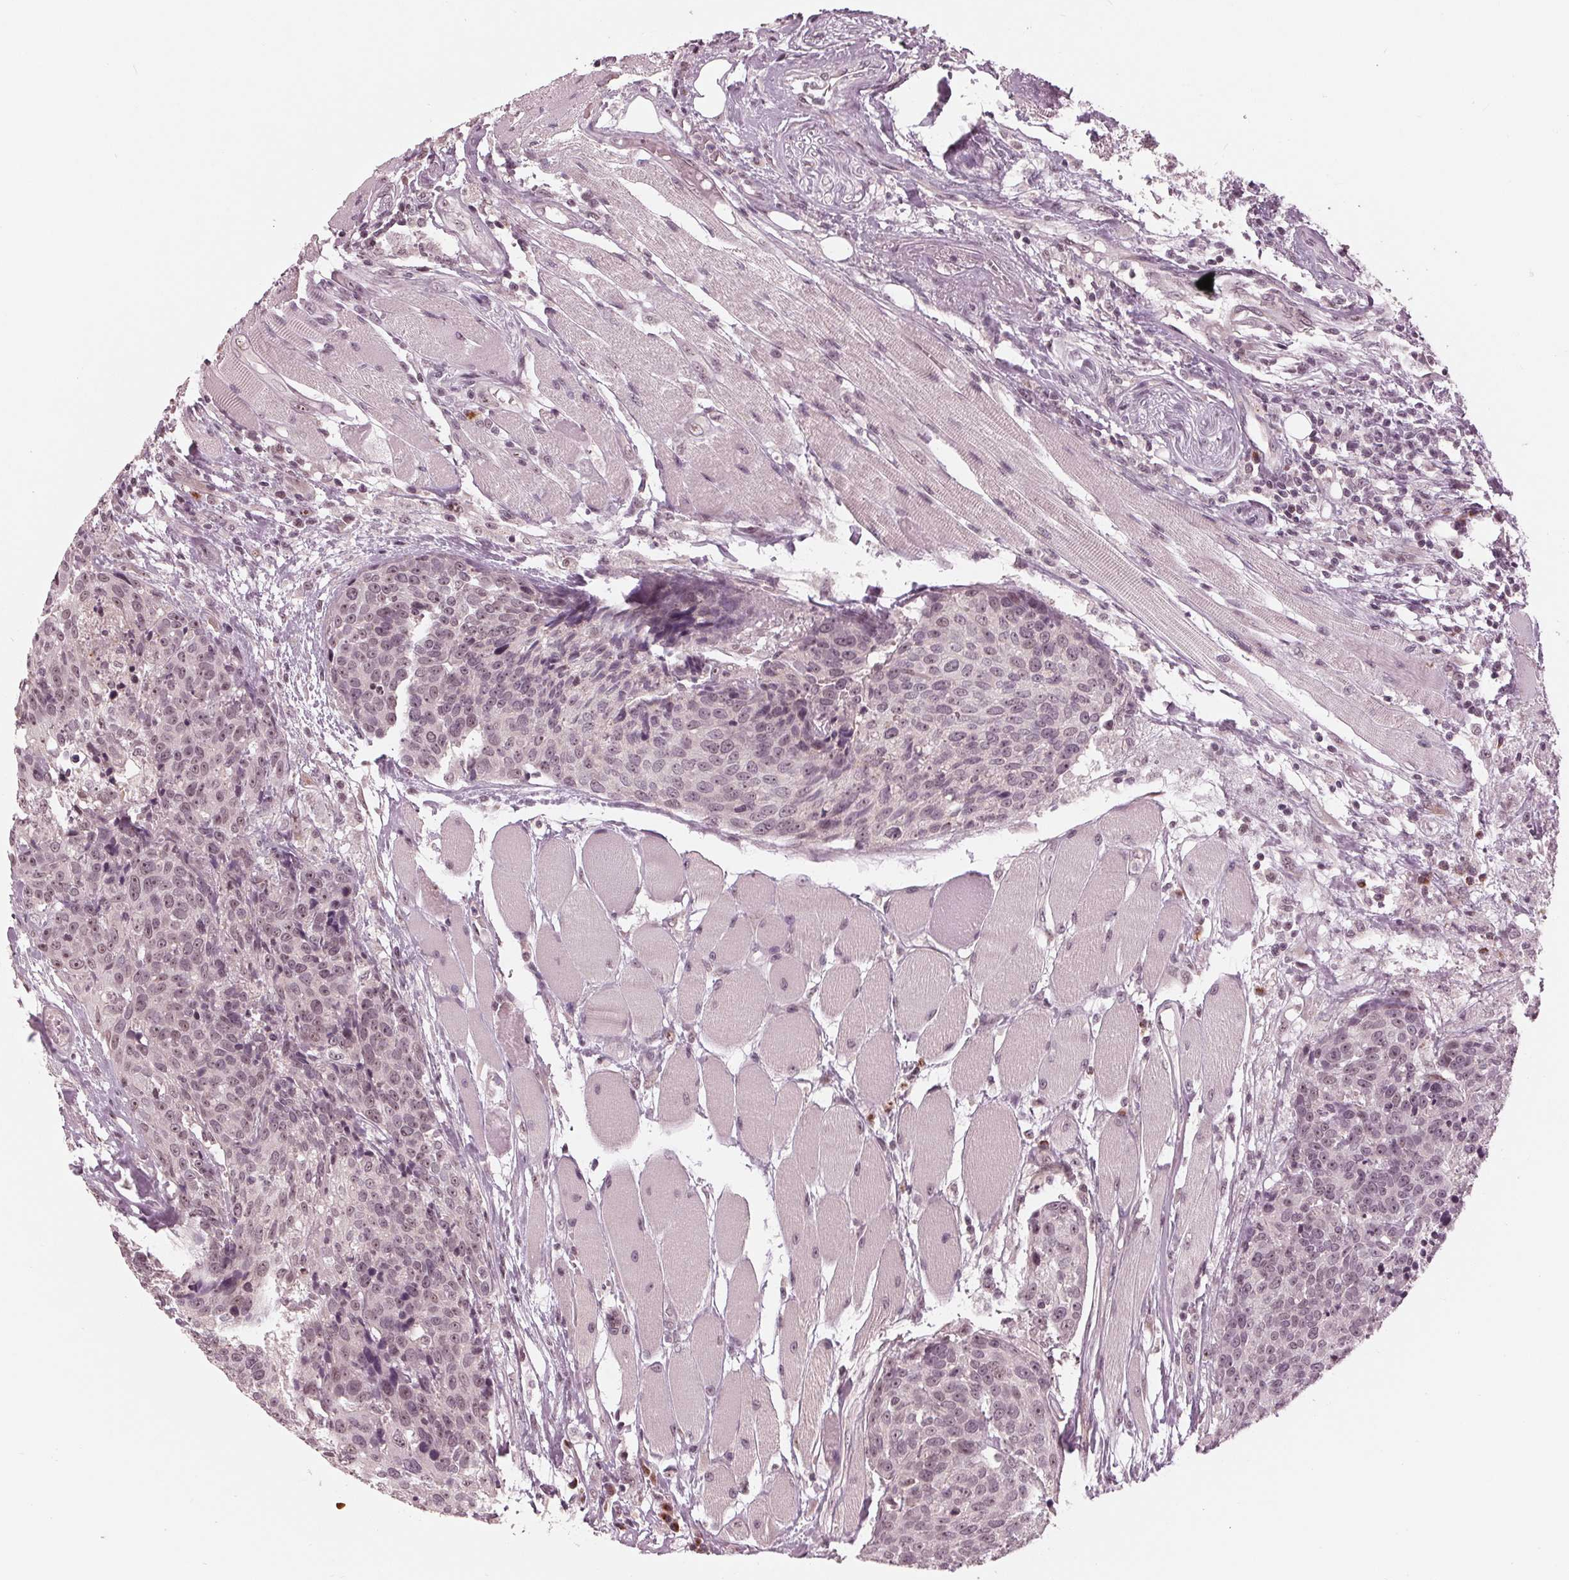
{"staining": {"intensity": "weak", "quantity": "25%-75%", "location": "nuclear"}, "tissue": "head and neck cancer", "cell_type": "Tumor cells", "image_type": "cancer", "snomed": [{"axis": "morphology", "description": "Squamous cell carcinoma, NOS"}, {"axis": "topography", "description": "Oral tissue"}, {"axis": "topography", "description": "Head-Neck"}], "caption": "This micrograph demonstrates immunohistochemistry staining of head and neck cancer (squamous cell carcinoma), with low weak nuclear staining in approximately 25%-75% of tumor cells.", "gene": "SLX4", "patient": {"sex": "male", "age": 64}}